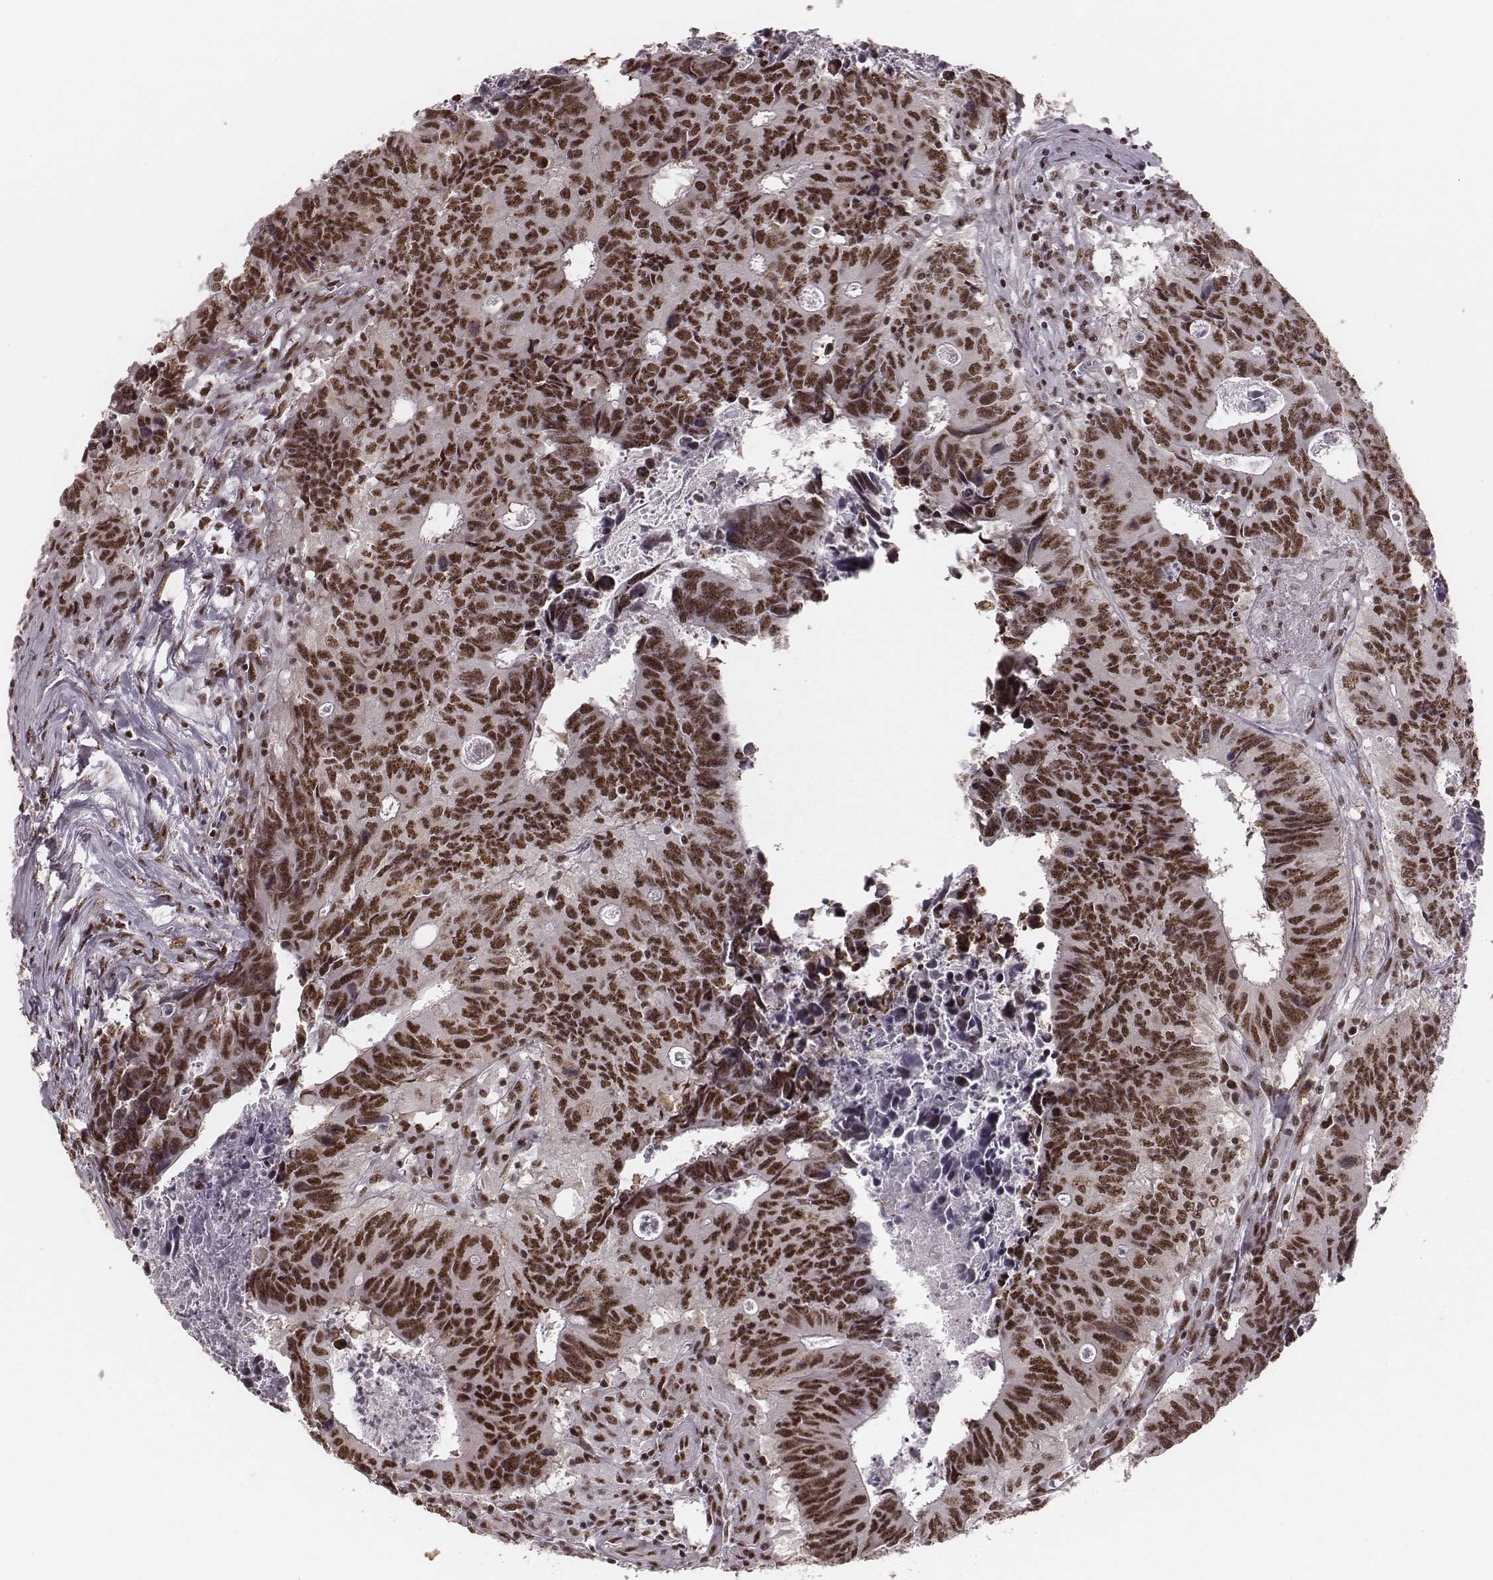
{"staining": {"intensity": "strong", "quantity": ">75%", "location": "nuclear"}, "tissue": "colorectal cancer", "cell_type": "Tumor cells", "image_type": "cancer", "snomed": [{"axis": "morphology", "description": "Adenocarcinoma, NOS"}, {"axis": "topography", "description": "Colon"}], "caption": "Protein expression analysis of adenocarcinoma (colorectal) reveals strong nuclear staining in about >75% of tumor cells. Immunohistochemistry stains the protein of interest in brown and the nuclei are stained blue.", "gene": "LUC7L", "patient": {"sex": "female", "age": 82}}